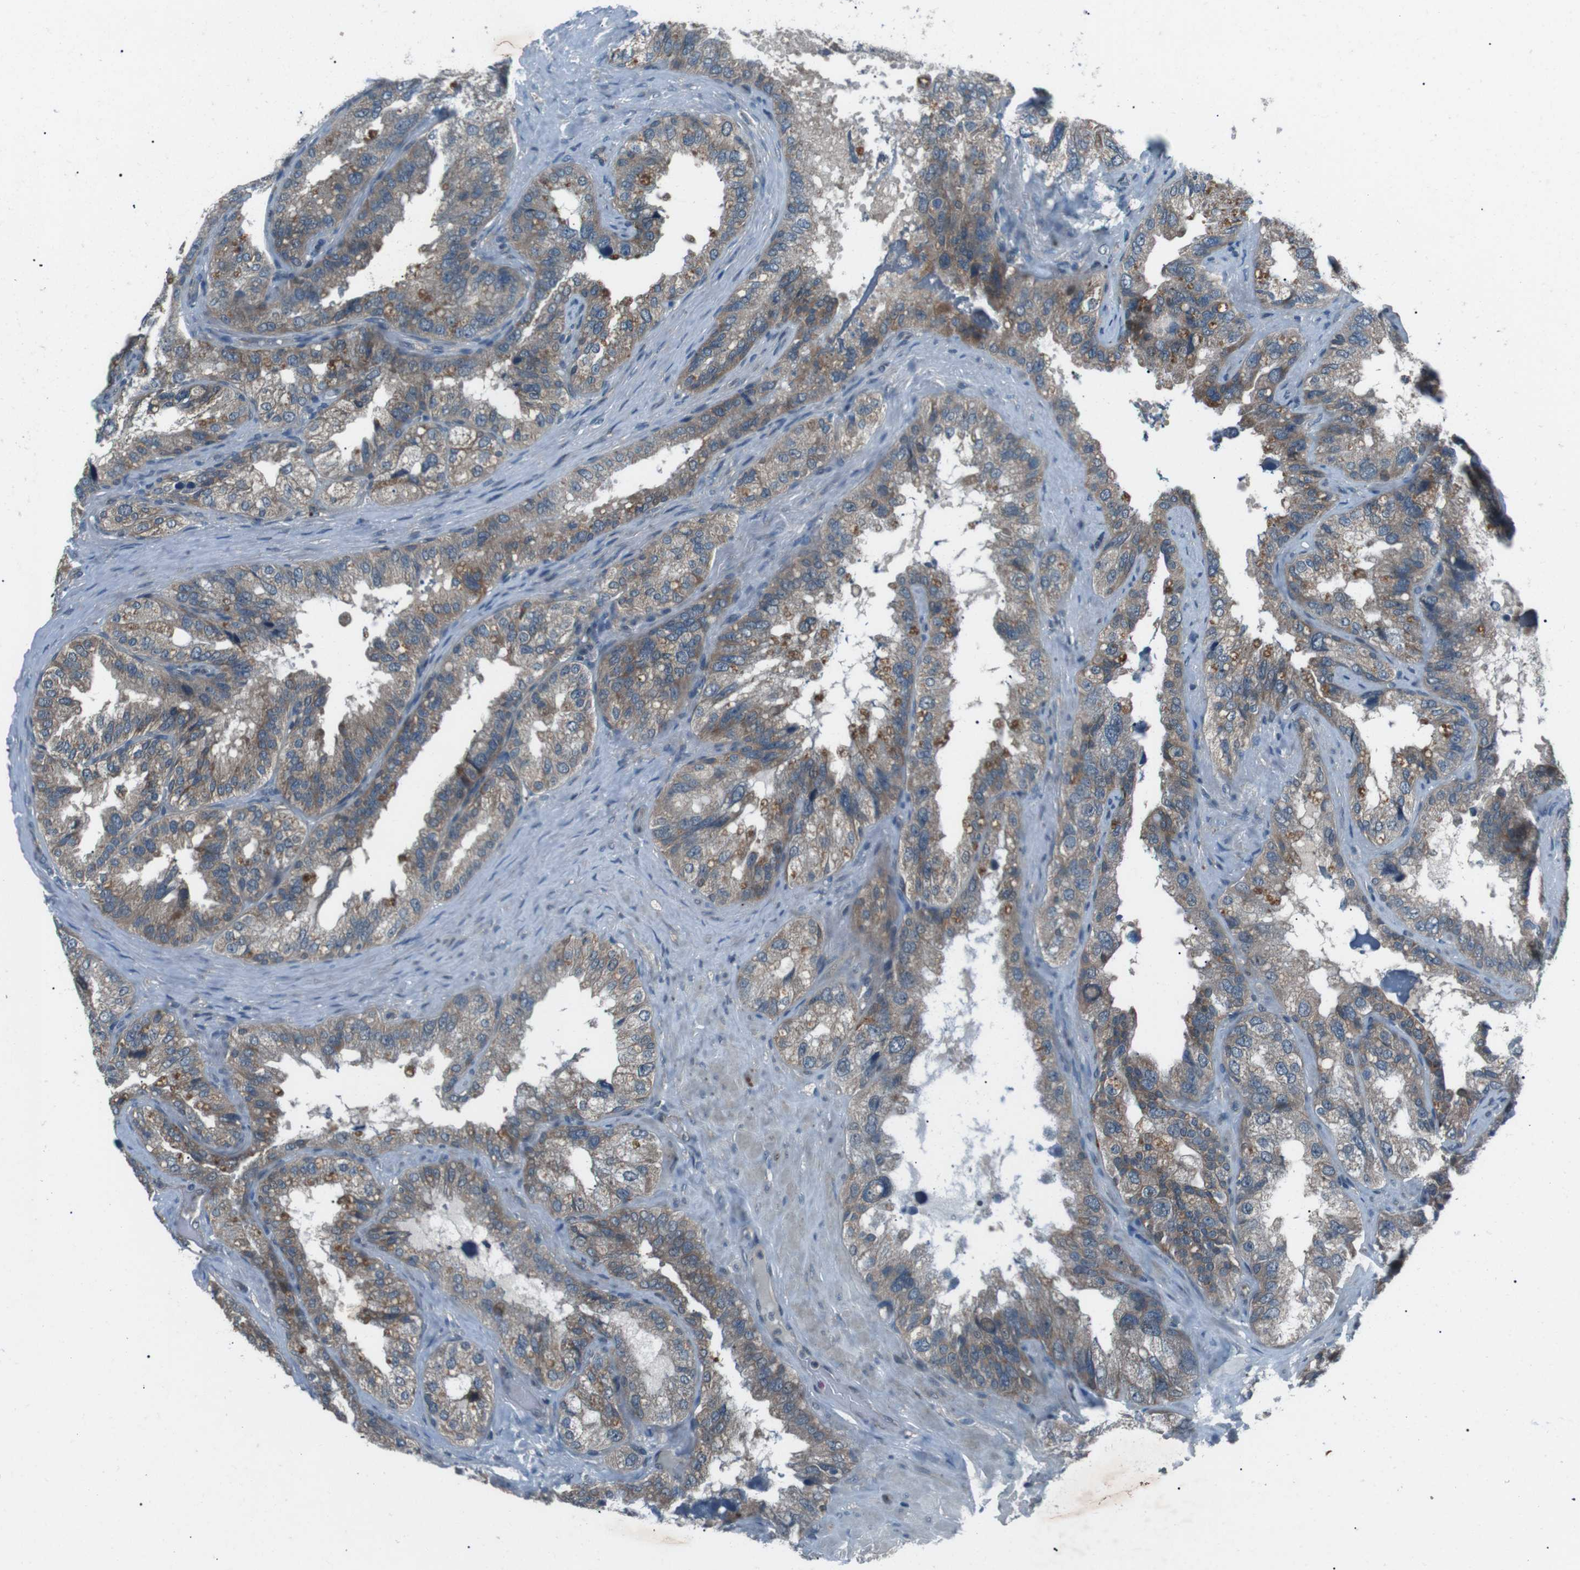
{"staining": {"intensity": "moderate", "quantity": "25%-75%", "location": "cytoplasmic/membranous"}, "tissue": "seminal vesicle", "cell_type": "Glandular cells", "image_type": "normal", "snomed": [{"axis": "morphology", "description": "Normal tissue, NOS"}, {"axis": "topography", "description": "Seminal veicle"}], "caption": "A brown stain highlights moderate cytoplasmic/membranous expression of a protein in glandular cells of benign human seminal vesicle.", "gene": "LRIG2", "patient": {"sex": "male", "age": 68}}